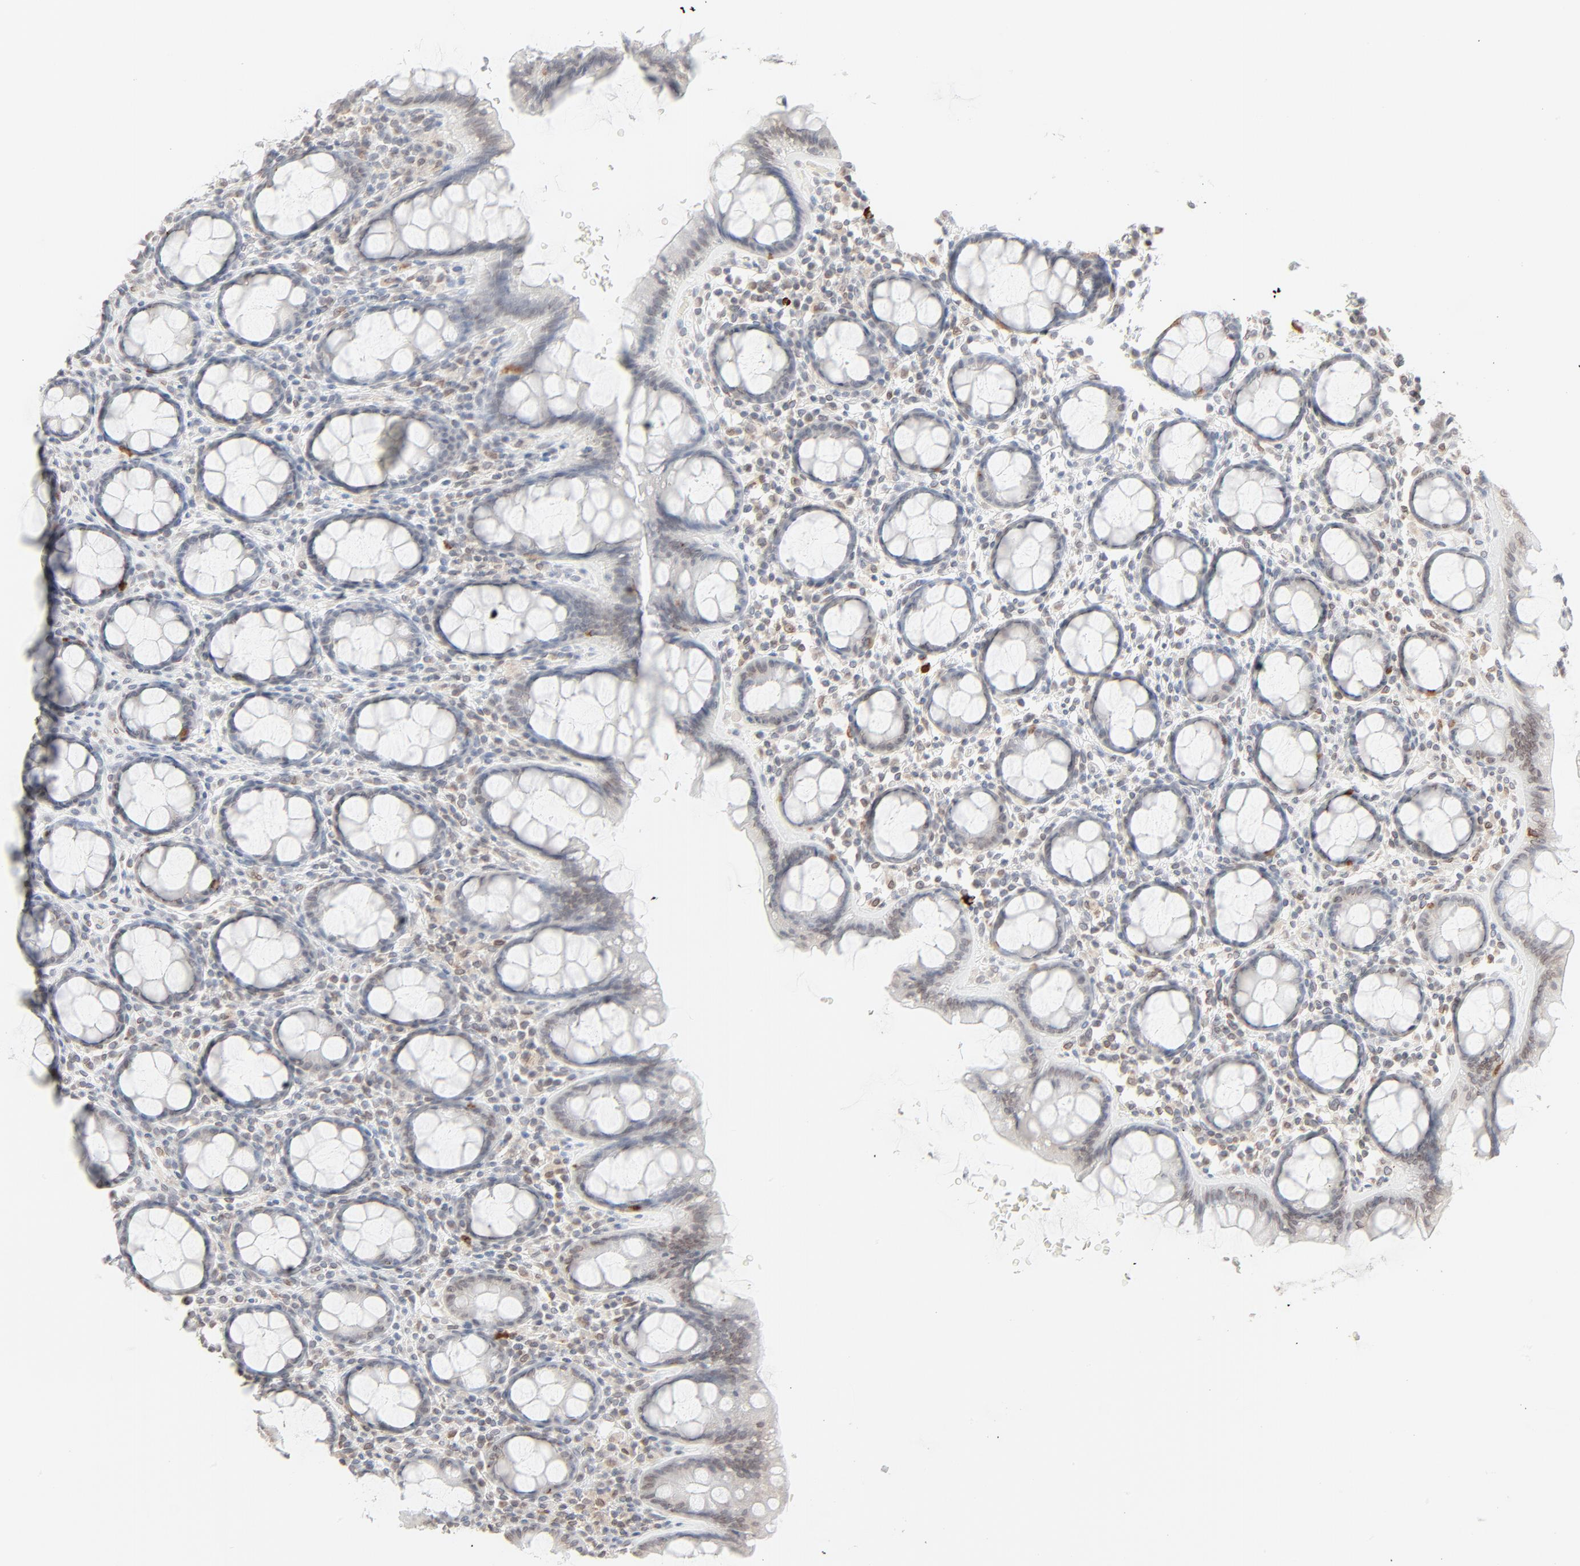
{"staining": {"intensity": "weak", "quantity": "25%-75%", "location": "cytoplasmic/membranous,nuclear"}, "tissue": "rectum", "cell_type": "Glandular cells", "image_type": "normal", "snomed": [{"axis": "morphology", "description": "Normal tissue, NOS"}, {"axis": "topography", "description": "Rectum"}], "caption": "Immunohistochemical staining of benign rectum shows low levels of weak cytoplasmic/membranous,nuclear staining in approximately 25%-75% of glandular cells. The staining was performed using DAB (3,3'-diaminobenzidine) to visualize the protein expression in brown, while the nuclei were stained in blue with hematoxylin (Magnification: 20x).", "gene": "MAD1L1", "patient": {"sex": "male", "age": 92}}